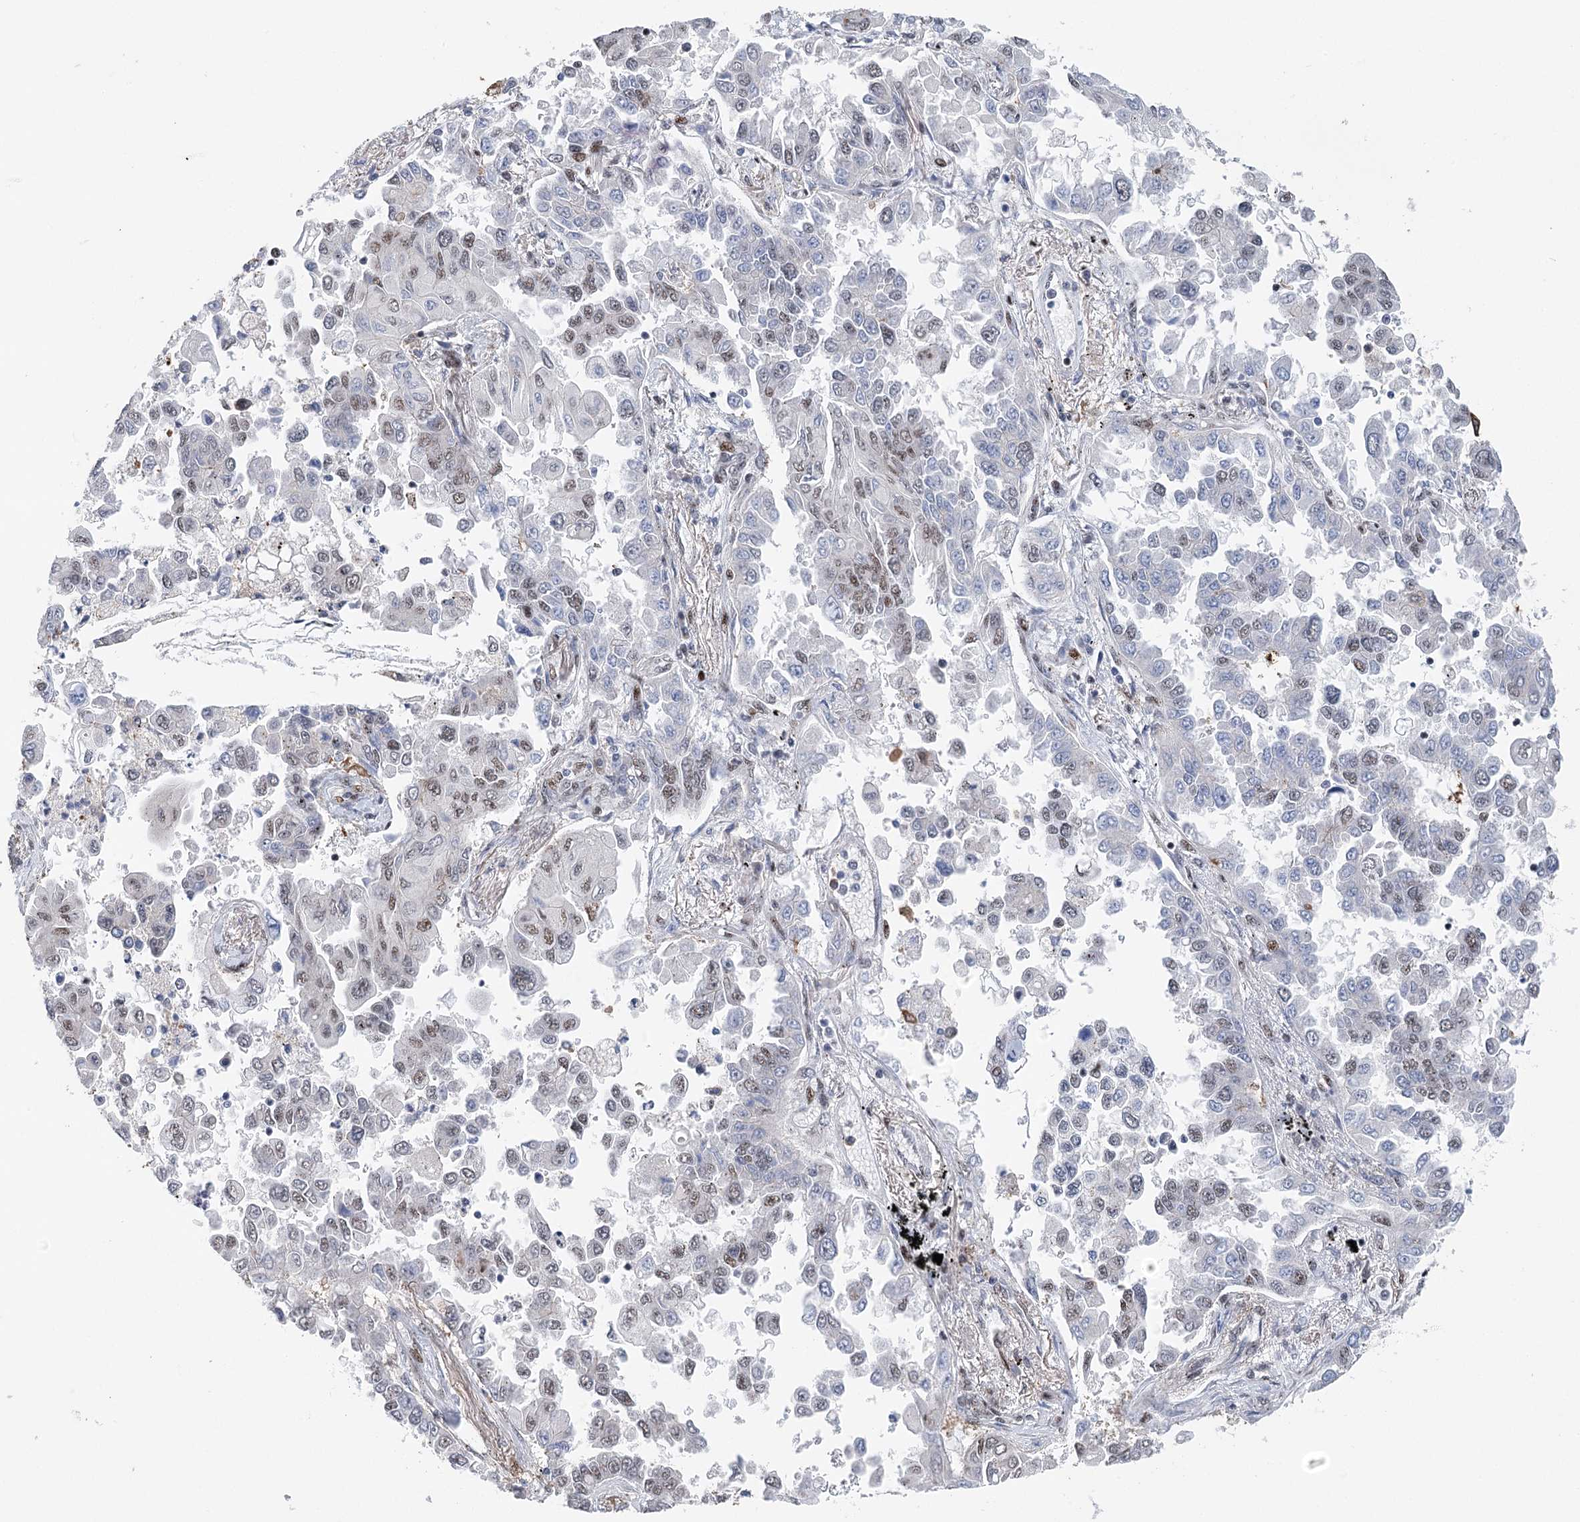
{"staining": {"intensity": "moderate", "quantity": "25%-75%", "location": "nuclear"}, "tissue": "lung cancer", "cell_type": "Tumor cells", "image_type": "cancer", "snomed": [{"axis": "morphology", "description": "Adenocarcinoma, NOS"}, {"axis": "topography", "description": "Lung"}], "caption": "Adenocarcinoma (lung) was stained to show a protein in brown. There is medium levels of moderate nuclear expression in approximately 25%-75% of tumor cells.", "gene": "CAMTA1", "patient": {"sex": "female", "age": 67}}